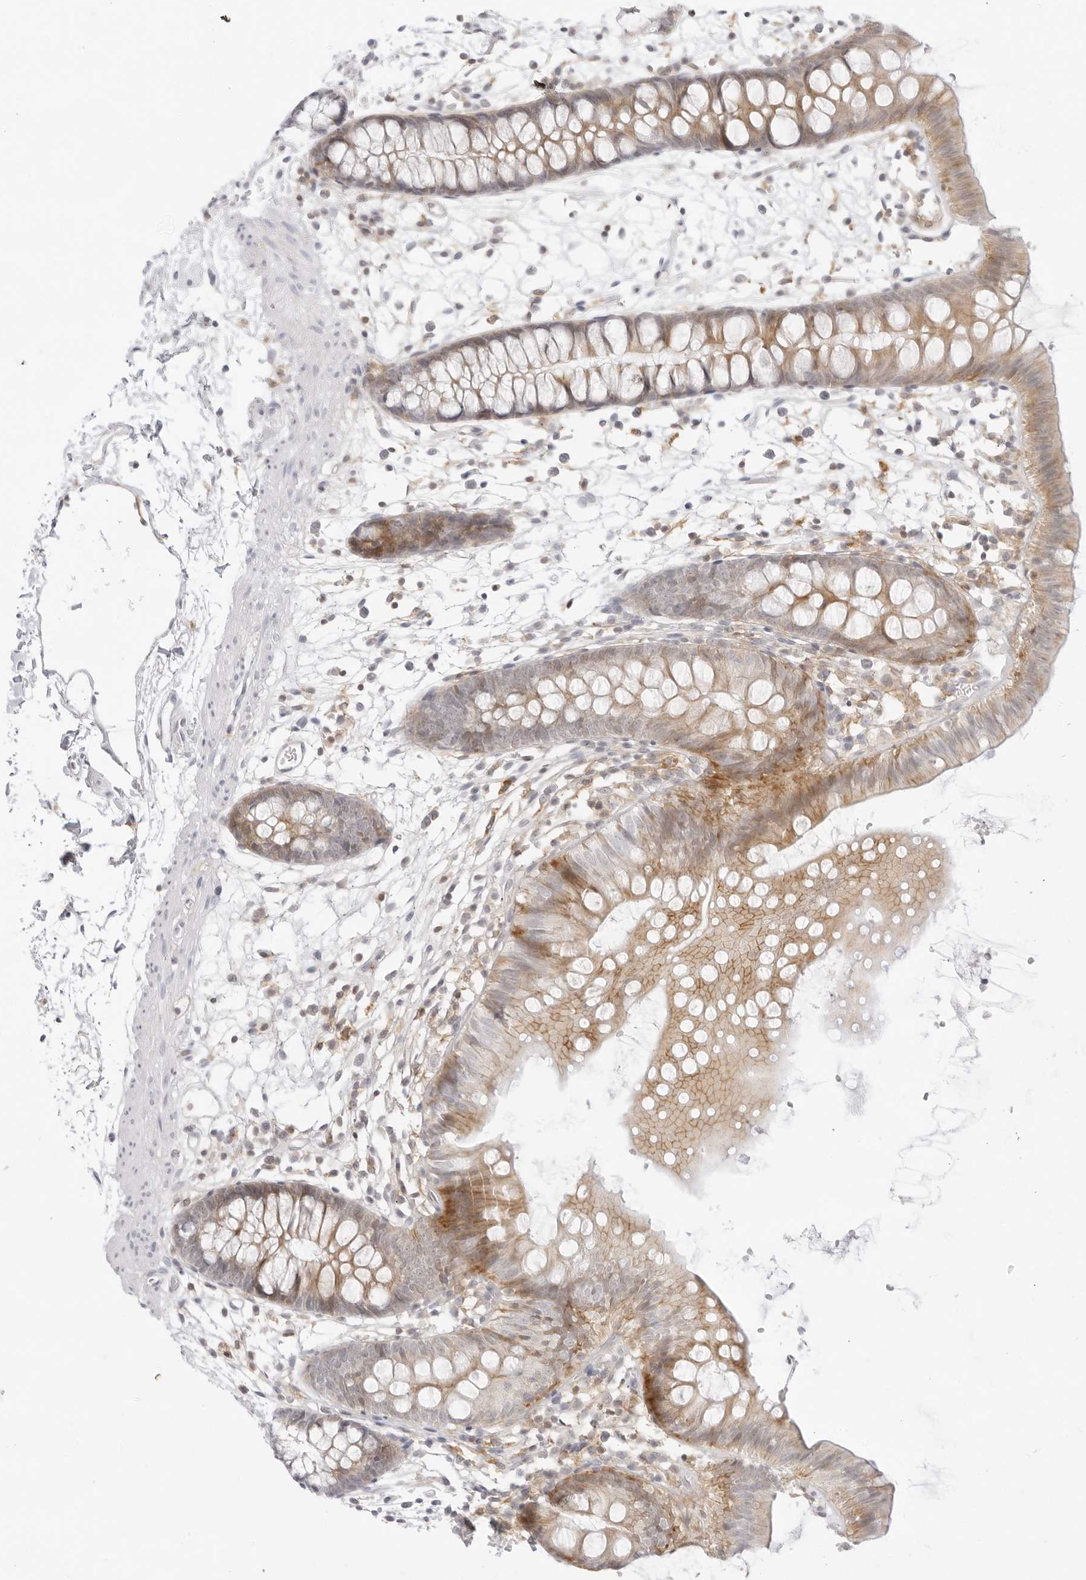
{"staining": {"intensity": "negative", "quantity": "none", "location": "none"}, "tissue": "colon", "cell_type": "Endothelial cells", "image_type": "normal", "snomed": [{"axis": "morphology", "description": "Normal tissue, NOS"}, {"axis": "topography", "description": "Colon"}], "caption": "DAB immunohistochemical staining of unremarkable human colon reveals no significant expression in endothelial cells. Brightfield microscopy of immunohistochemistry stained with DAB (3,3'-diaminobenzidine) (brown) and hematoxylin (blue), captured at high magnification.", "gene": "TNFRSF14", "patient": {"sex": "male", "age": 56}}